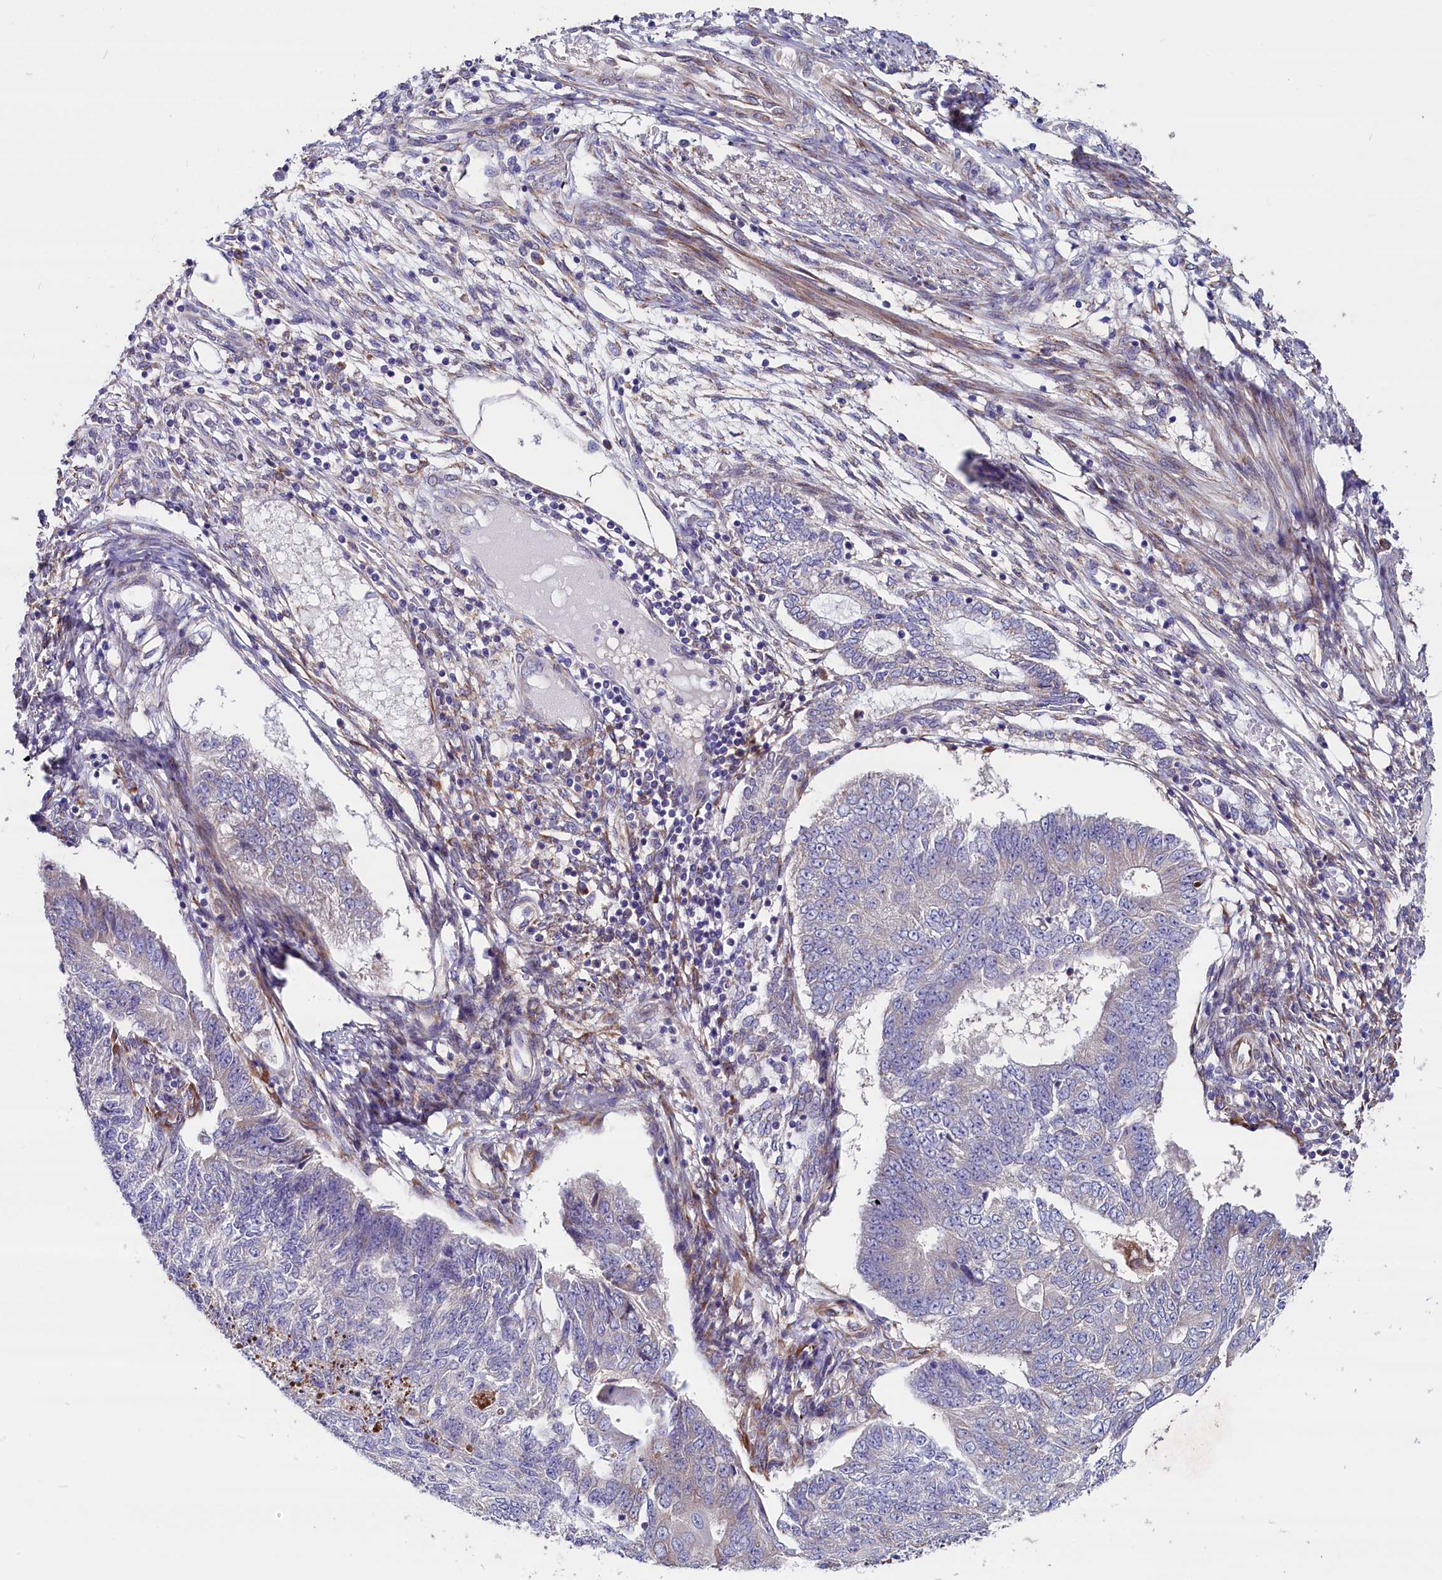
{"staining": {"intensity": "negative", "quantity": "none", "location": "none"}, "tissue": "endometrial cancer", "cell_type": "Tumor cells", "image_type": "cancer", "snomed": [{"axis": "morphology", "description": "Adenocarcinoma, NOS"}, {"axis": "topography", "description": "Endometrium"}], "caption": "Protein analysis of endometrial cancer demonstrates no significant expression in tumor cells.", "gene": "GPR108", "patient": {"sex": "female", "age": 32}}